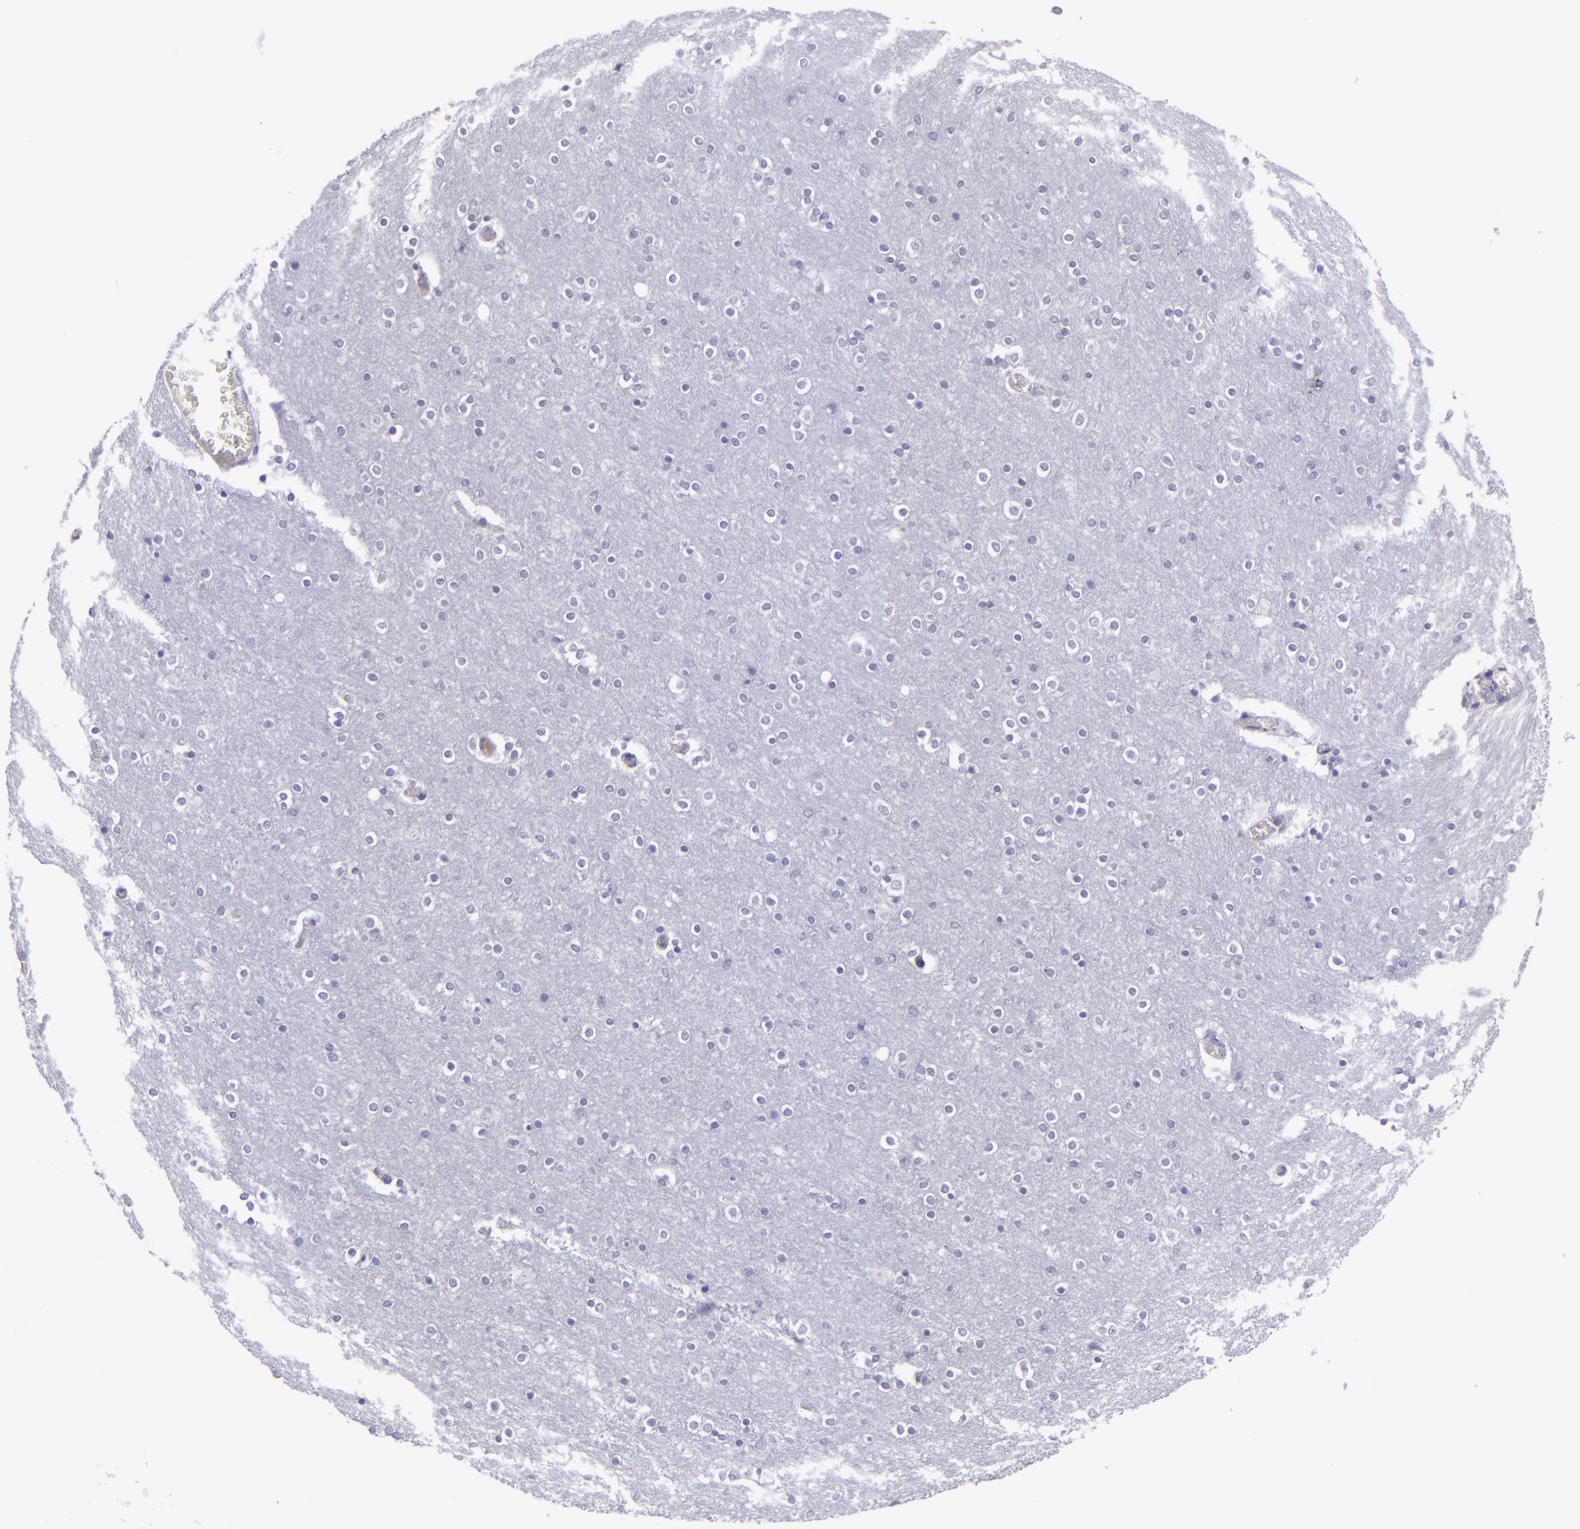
{"staining": {"intensity": "negative", "quantity": "none", "location": "none"}, "tissue": "cerebral cortex", "cell_type": "Endothelial cells", "image_type": "normal", "snomed": [{"axis": "morphology", "description": "Normal tissue, NOS"}, {"axis": "topography", "description": "Cerebral cortex"}], "caption": "There is no significant staining in endothelial cells of cerebral cortex. Nuclei are stained in blue.", "gene": "POU2F2", "patient": {"sex": "female", "age": 54}}